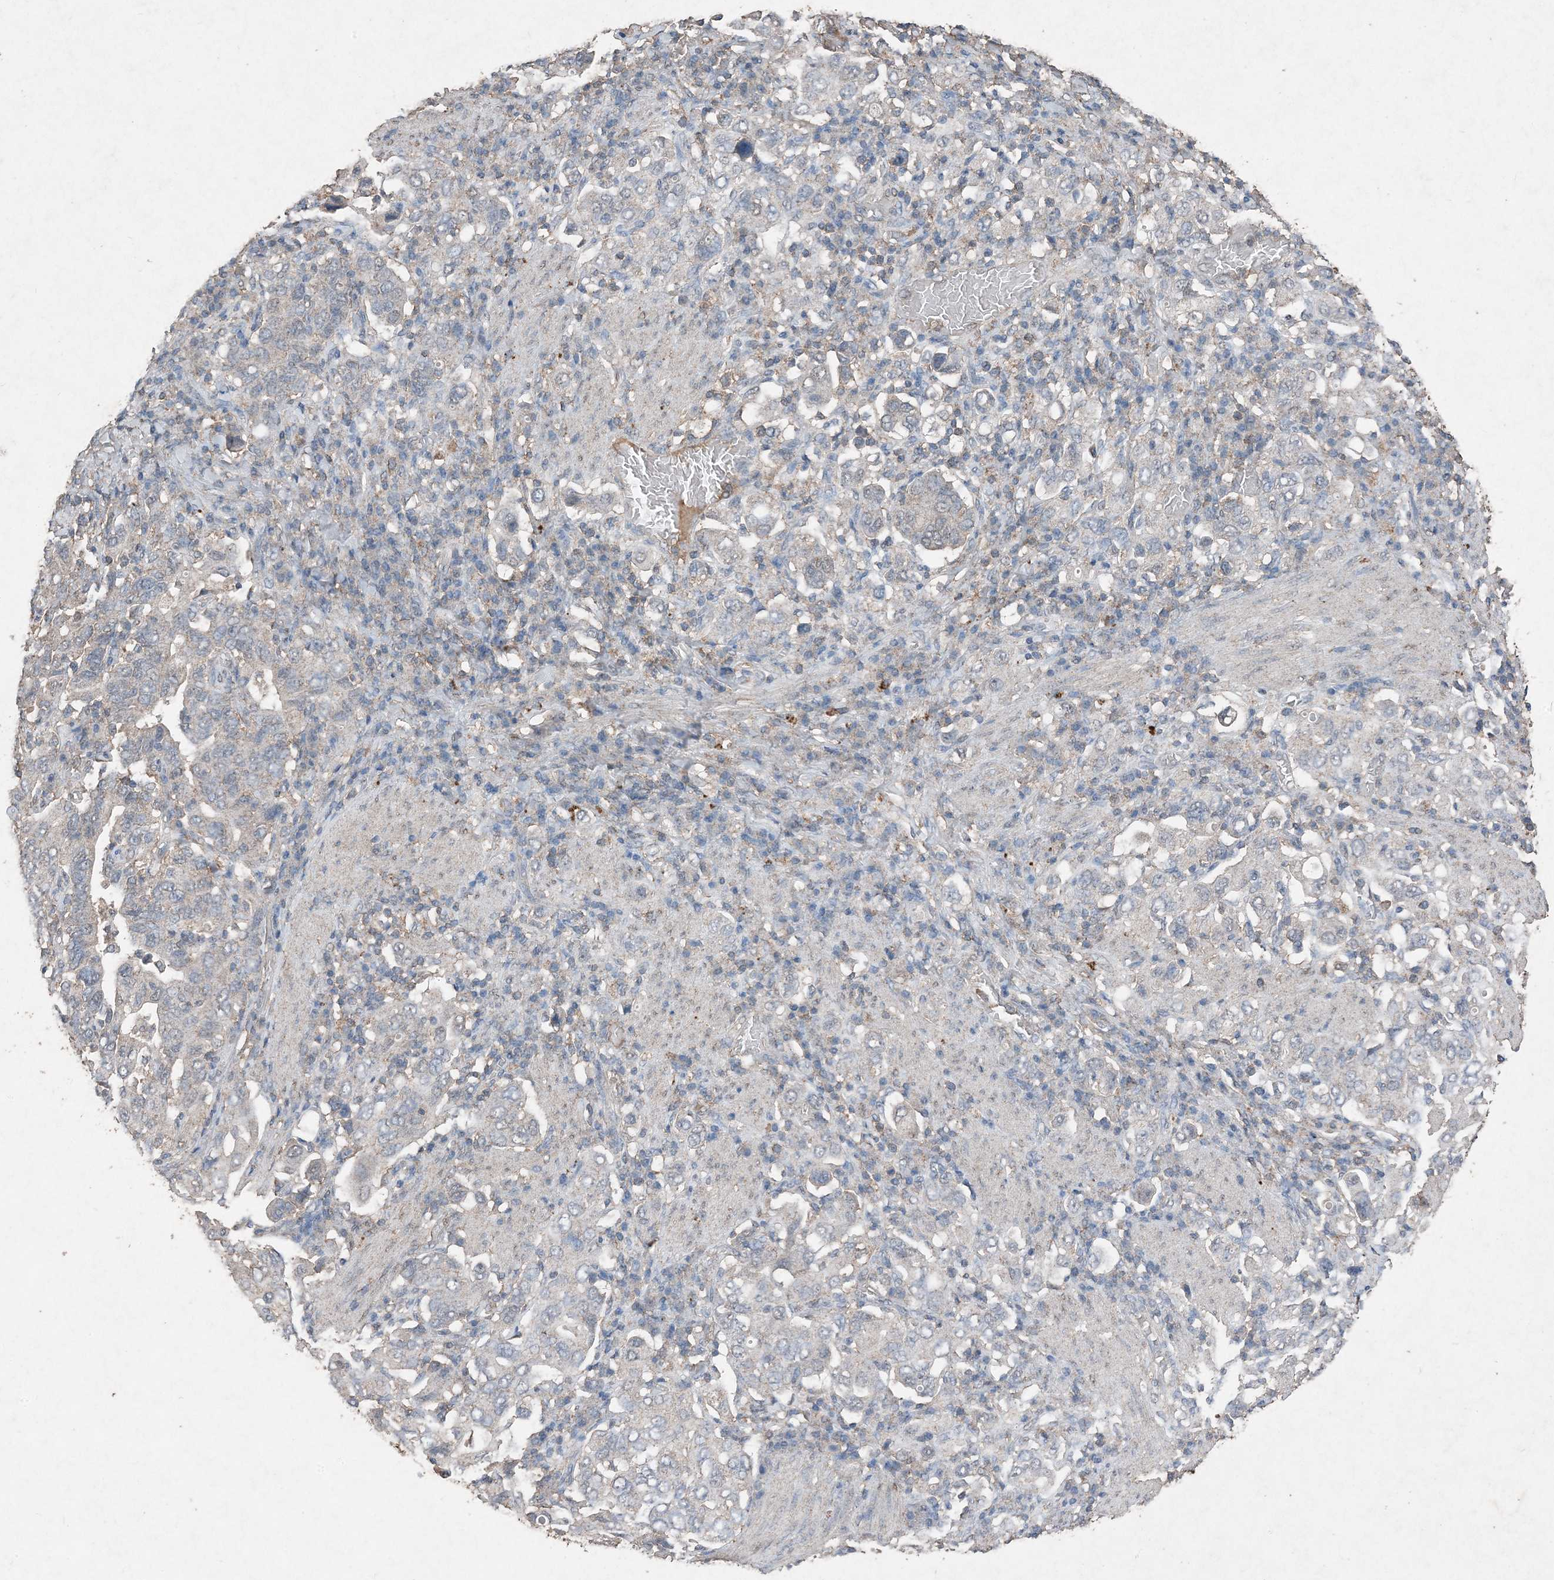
{"staining": {"intensity": "negative", "quantity": "none", "location": "none"}, "tissue": "stomach cancer", "cell_type": "Tumor cells", "image_type": "cancer", "snomed": [{"axis": "morphology", "description": "Adenocarcinoma, NOS"}, {"axis": "topography", "description": "Stomach, upper"}], "caption": "There is no significant positivity in tumor cells of stomach cancer (adenocarcinoma).", "gene": "FCN3", "patient": {"sex": "male", "age": 62}}